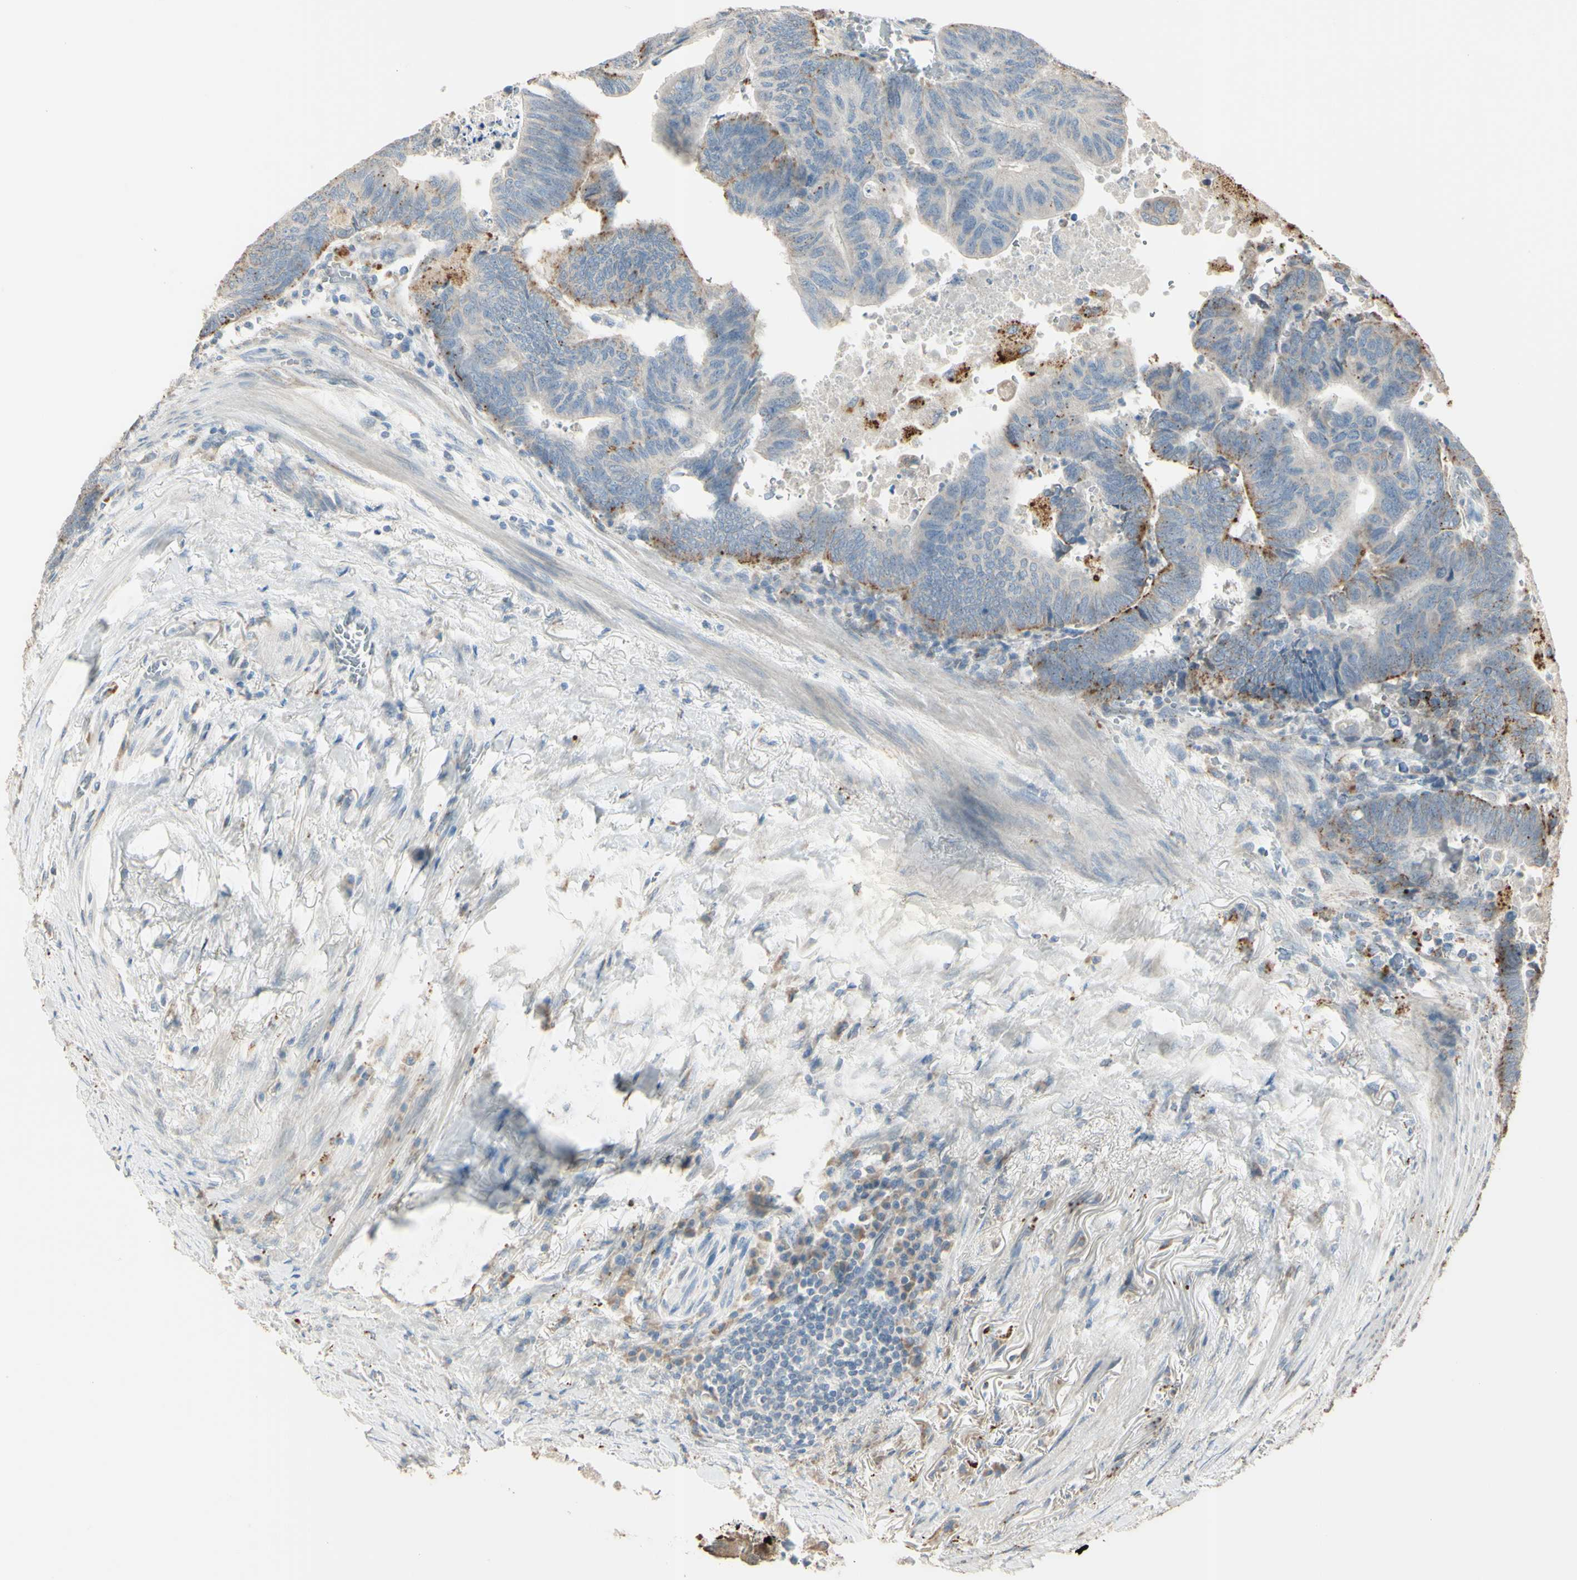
{"staining": {"intensity": "weak", "quantity": ">75%", "location": "cytoplasmic/membranous"}, "tissue": "colorectal cancer", "cell_type": "Tumor cells", "image_type": "cancer", "snomed": [{"axis": "morphology", "description": "Normal tissue, NOS"}, {"axis": "morphology", "description": "Adenocarcinoma, NOS"}, {"axis": "topography", "description": "Rectum"}, {"axis": "topography", "description": "Peripheral nerve tissue"}], "caption": "Human adenocarcinoma (colorectal) stained with a protein marker reveals weak staining in tumor cells.", "gene": "ANGPTL1", "patient": {"sex": "male", "age": 92}}